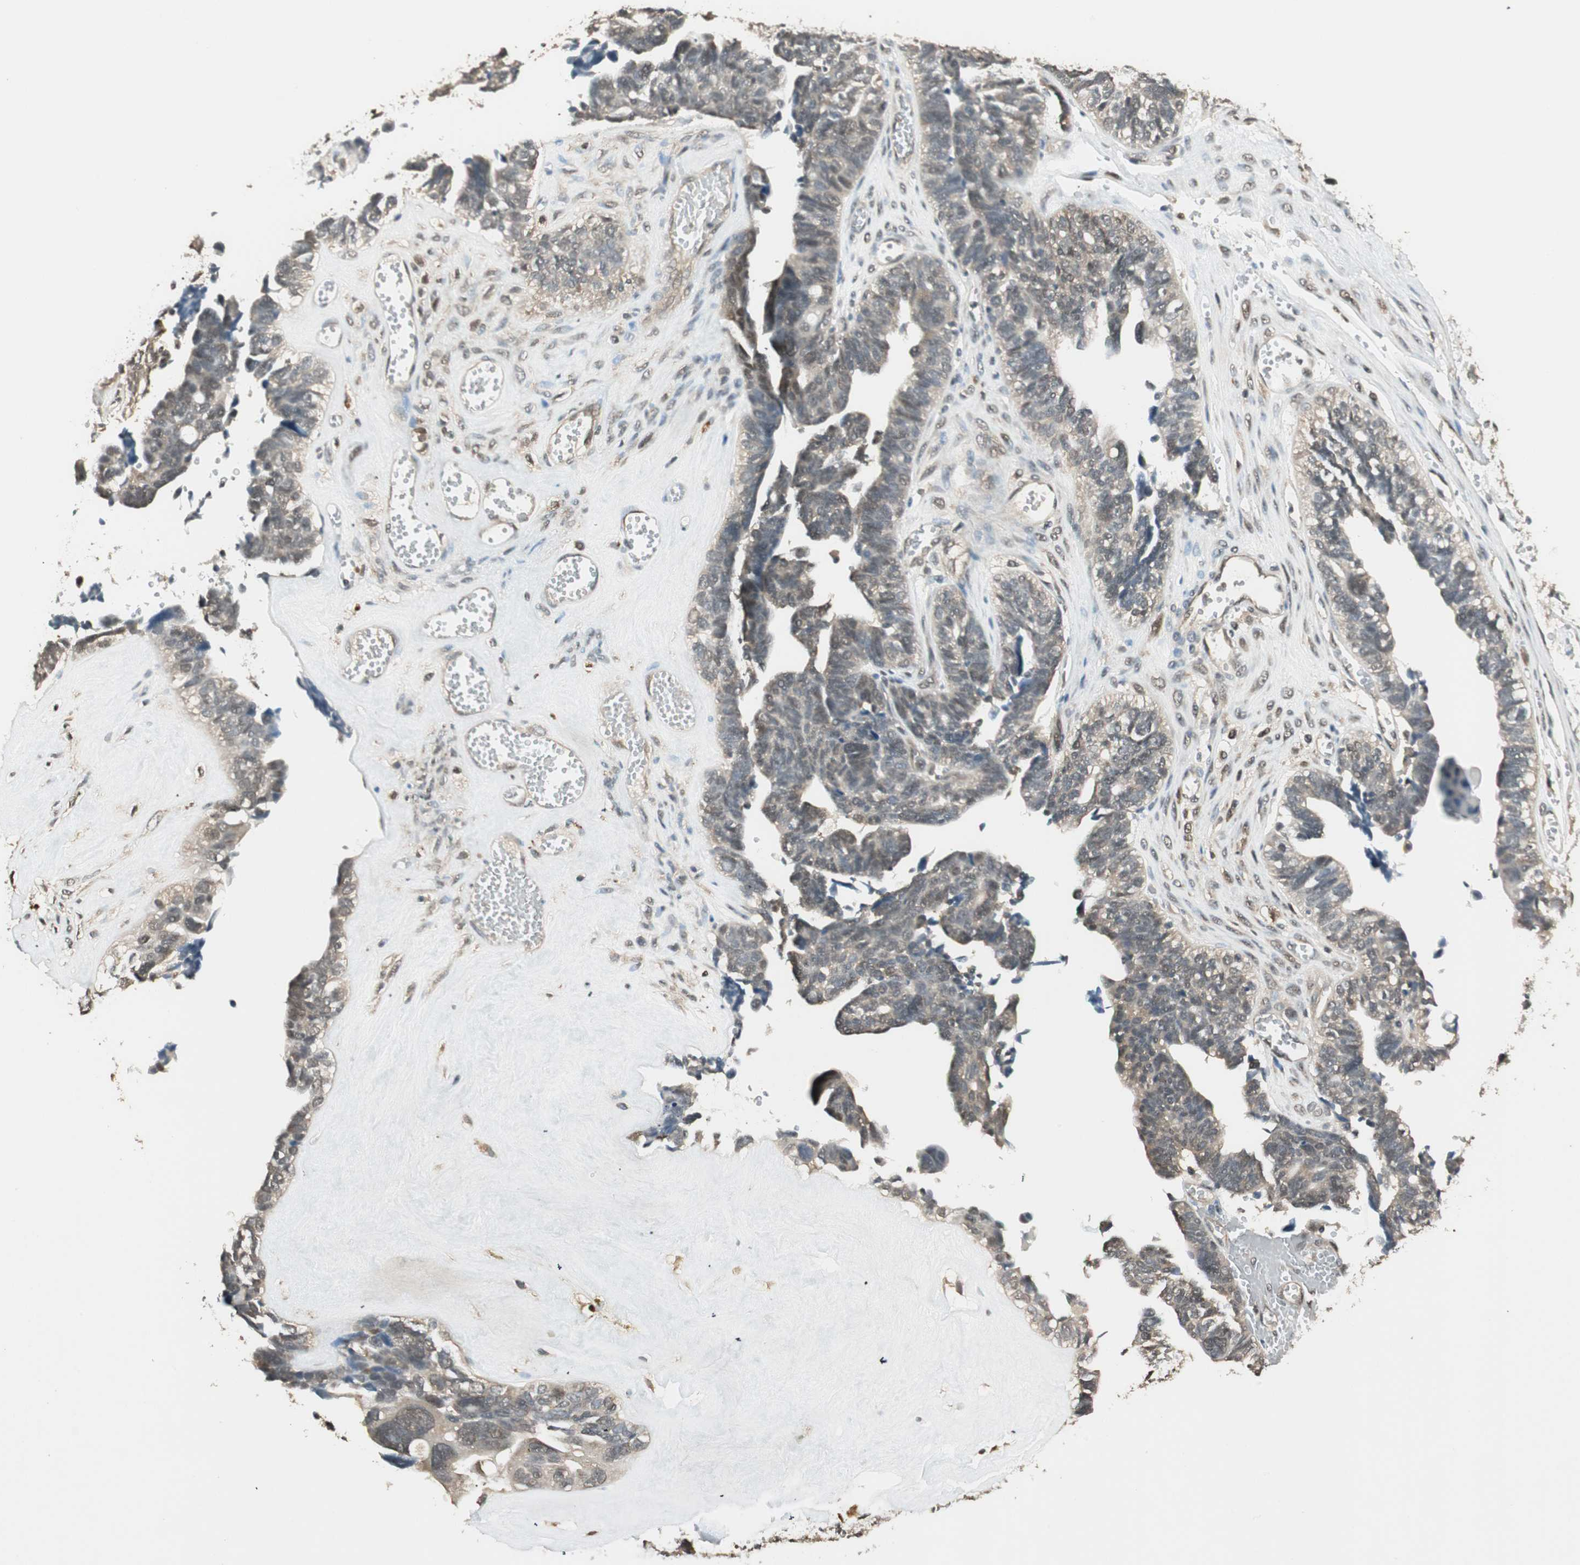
{"staining": {"intensity": "weak", "quantity": "25%-75%", "location": "nuclear"}, "tissue": "ovarian cancer", "cell_type": "Tumor cells", "image_type": "cancer", "snomed": [{"axis": "morphology", "description": "Cystadenocarcinoma, serous, NOS"}, {"axis": "topography", "description": "Ovary"}], "caption": "Ovarian cancer stained with DAB IHC demonstrates low levels of weak nuclear staining in about 25%-75% of tumor cells.", "gene": "USP5", "patient": {"sex": "female", "age": 79}}